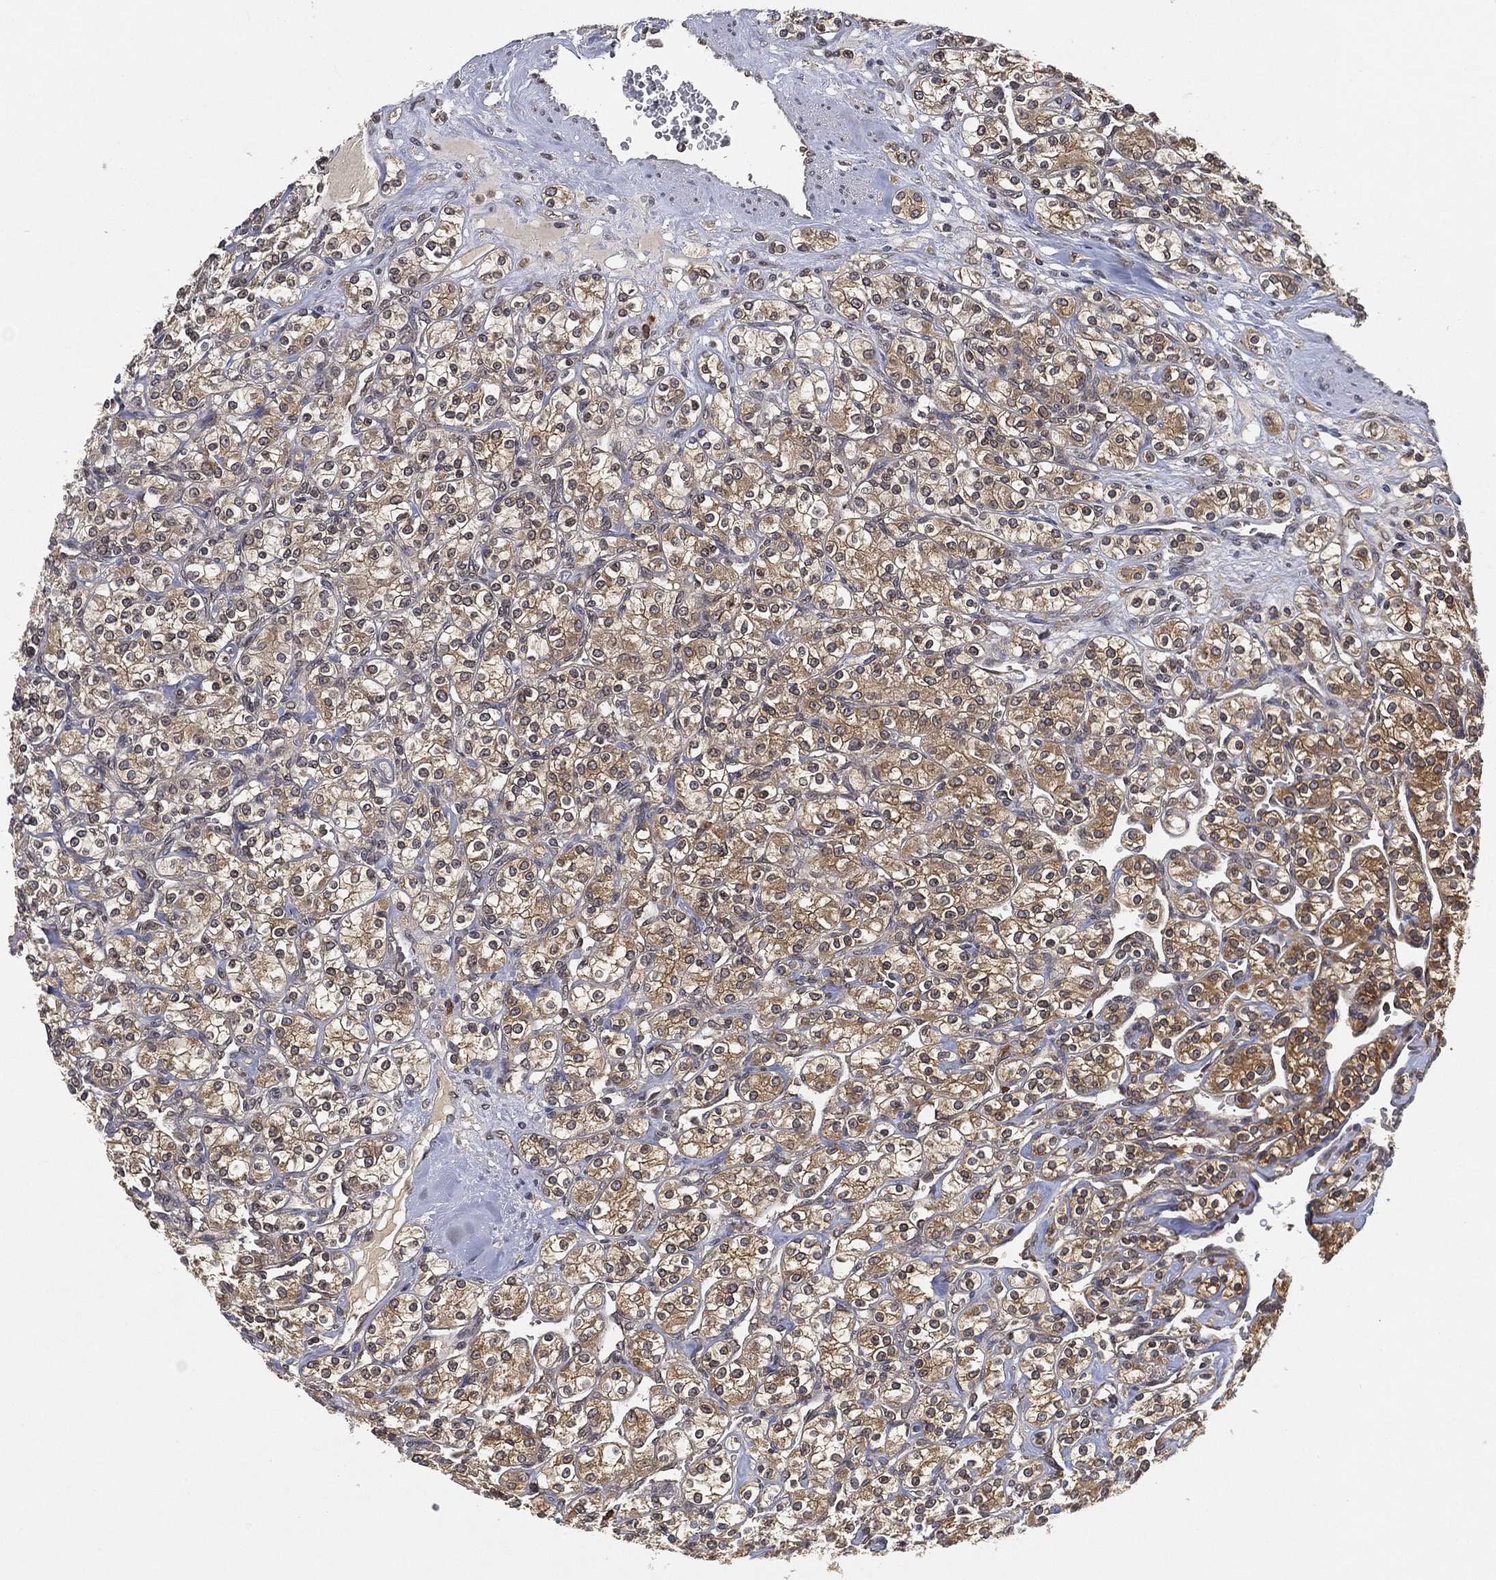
{"staining": {"intensity": "moderate", "quantity": "25%-75%", "location": "cytoplasmic/membranous"}, "tissue": "renal cancer", "cell_type": "Tumor cells", "image_type": "cancer", "snomed": [{"axis": "morphology", "description": "Adenocarcinoma, NOS"}, {"axis": "topography", "description": "Kidney"}], "caption": "Human renal cancer (adenocarcinoma) stained with a protein marker shows moderate staining in tumor cells.", "gene": "UBA5", "patient": {"sex": "male", "age": 77}}